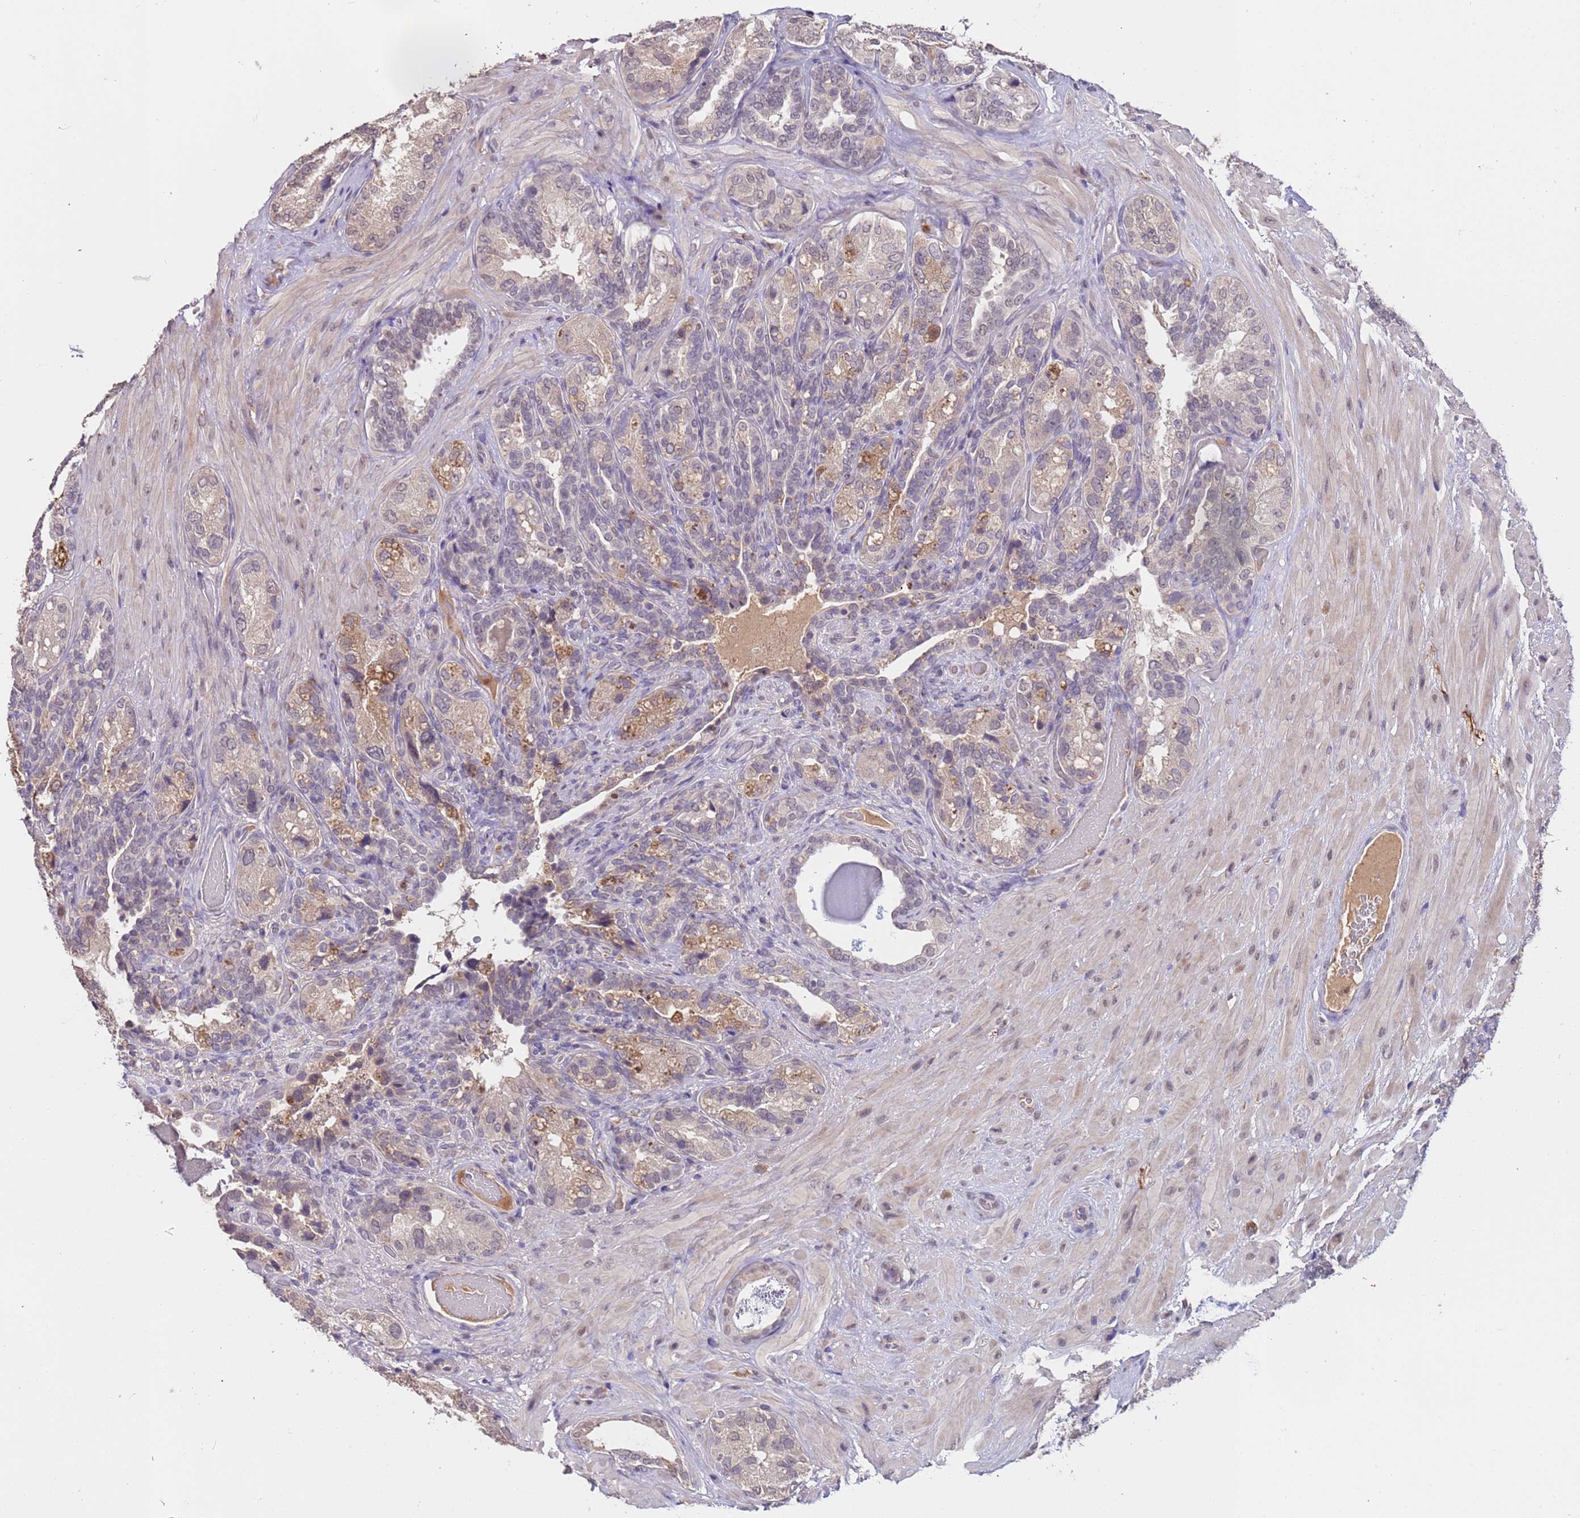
{"staining": {"intensity": "weak", "quantity": "<25%", "location": "cytoplasmic/membranous"}, "tissue": "seminal vesicle", "cell_type": "Glandular cells", "image_type": "normal", "snomed": [{"axis": "morphology", "description": "Normal tissue, NOS"}, {"axis": "topography", "description": "Seminal veicle"}, {"axis": "topography", "description": "Peripheral nerve tissue"}], "caption": "Glandular cells show no significant protein expression in benign seminal vesicle. (Brightfield microscopy of DAB IHC at high magnification).", "gene": "ZNF248", "patient": {"sex": "male", "age": 67}}